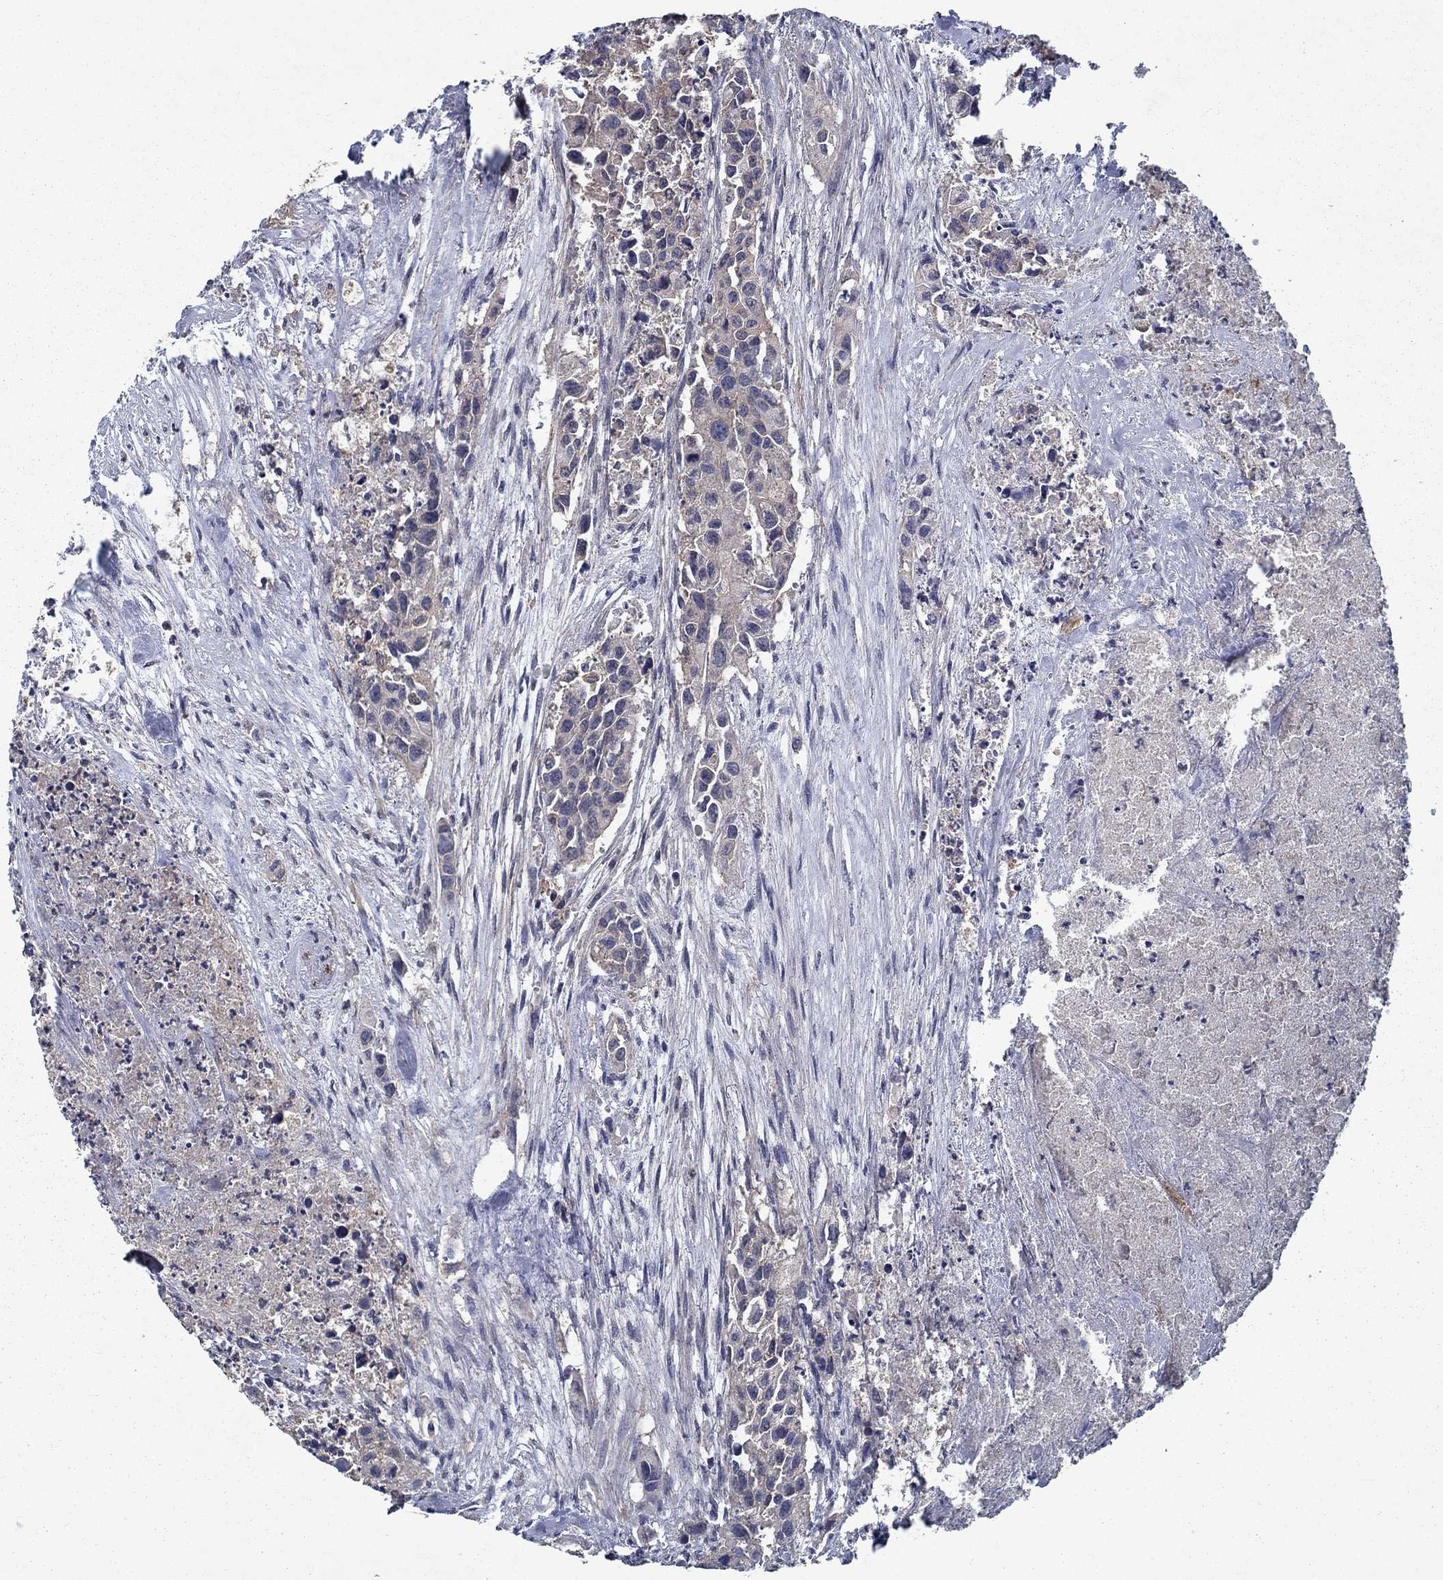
{"staining": {"intensity": "weak", "quantity": "25%-75%", "location": "cytoplasmic/membranous"}, "tissue": "urothelial cancer", "cell_type": "Tumor cells", "image_type": "cancer", "snomed": [{"axis": "morphology", "description": "Urothelial carcinoma, High grade"}, {"axis": "topography", "description": "Urinary bladder"}], "caption": "Weak cytoplasmic/membranous protein positivity is present in about 25%-75% of tumor cells in high-grade urothelial carcinoma.", "gene": "SLC44A1", "patient": {"sex": "female", "age": 73}}